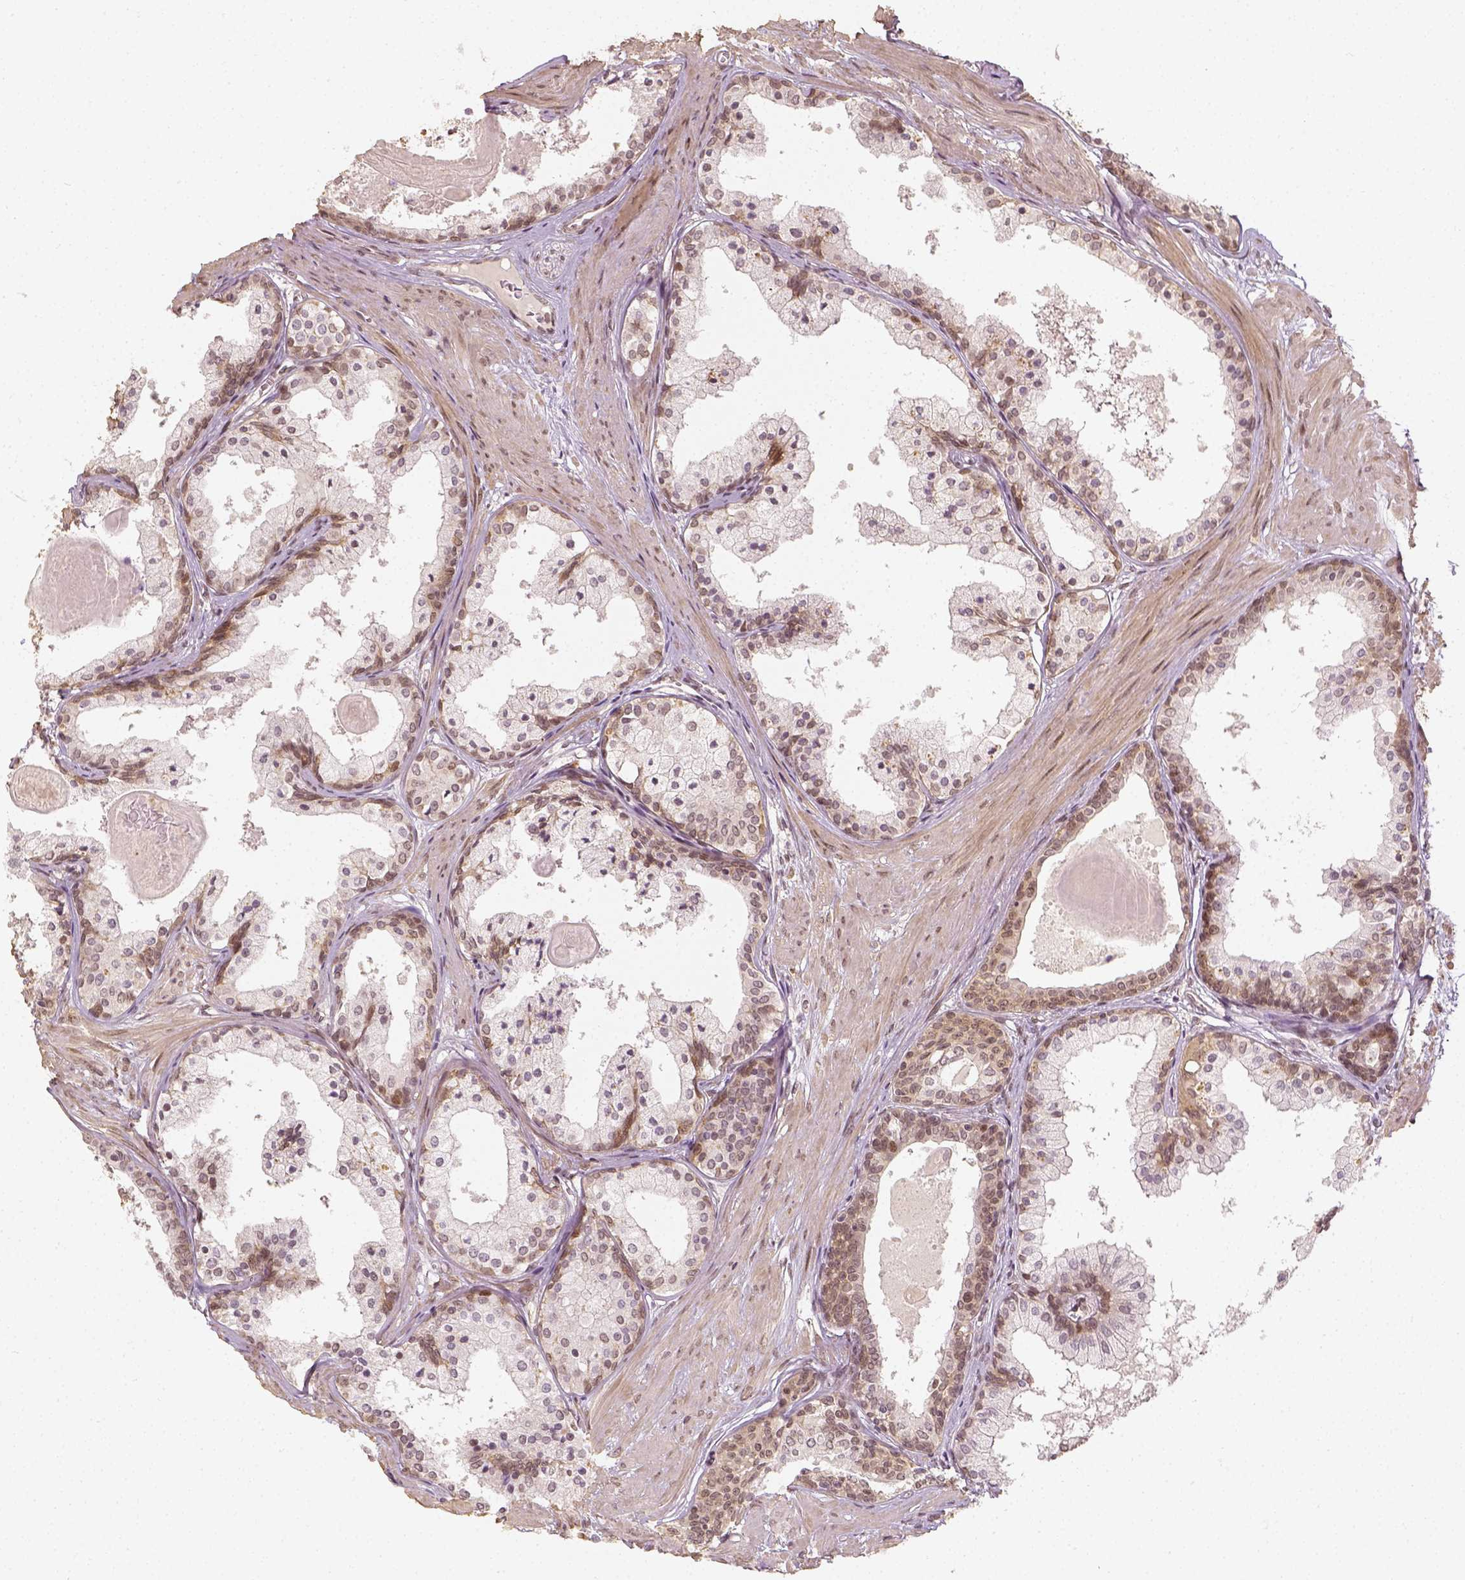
{"staining": {"intensity": "weak", "quantity": "25%-75%", "location": "cytoplasmic/membranous"}, "tissue": "prostate", "cell_type": "Glandular cells", "image_type": "normal", "snomed": [{"axis": "morphology", "description": "Normal tissue, NOS"}, {"axis": "topography", "description": "Prostate"}], "caption": "High-power microscopy captured an immunohistochemistry (IHC) histopathology image of normal prostate, revealing weak cytoplasmic/membranous staining in about 25%-75% of glandular cells.", "gene": "ZMAT3", "patient": {"sex": "male", "age": 61}}